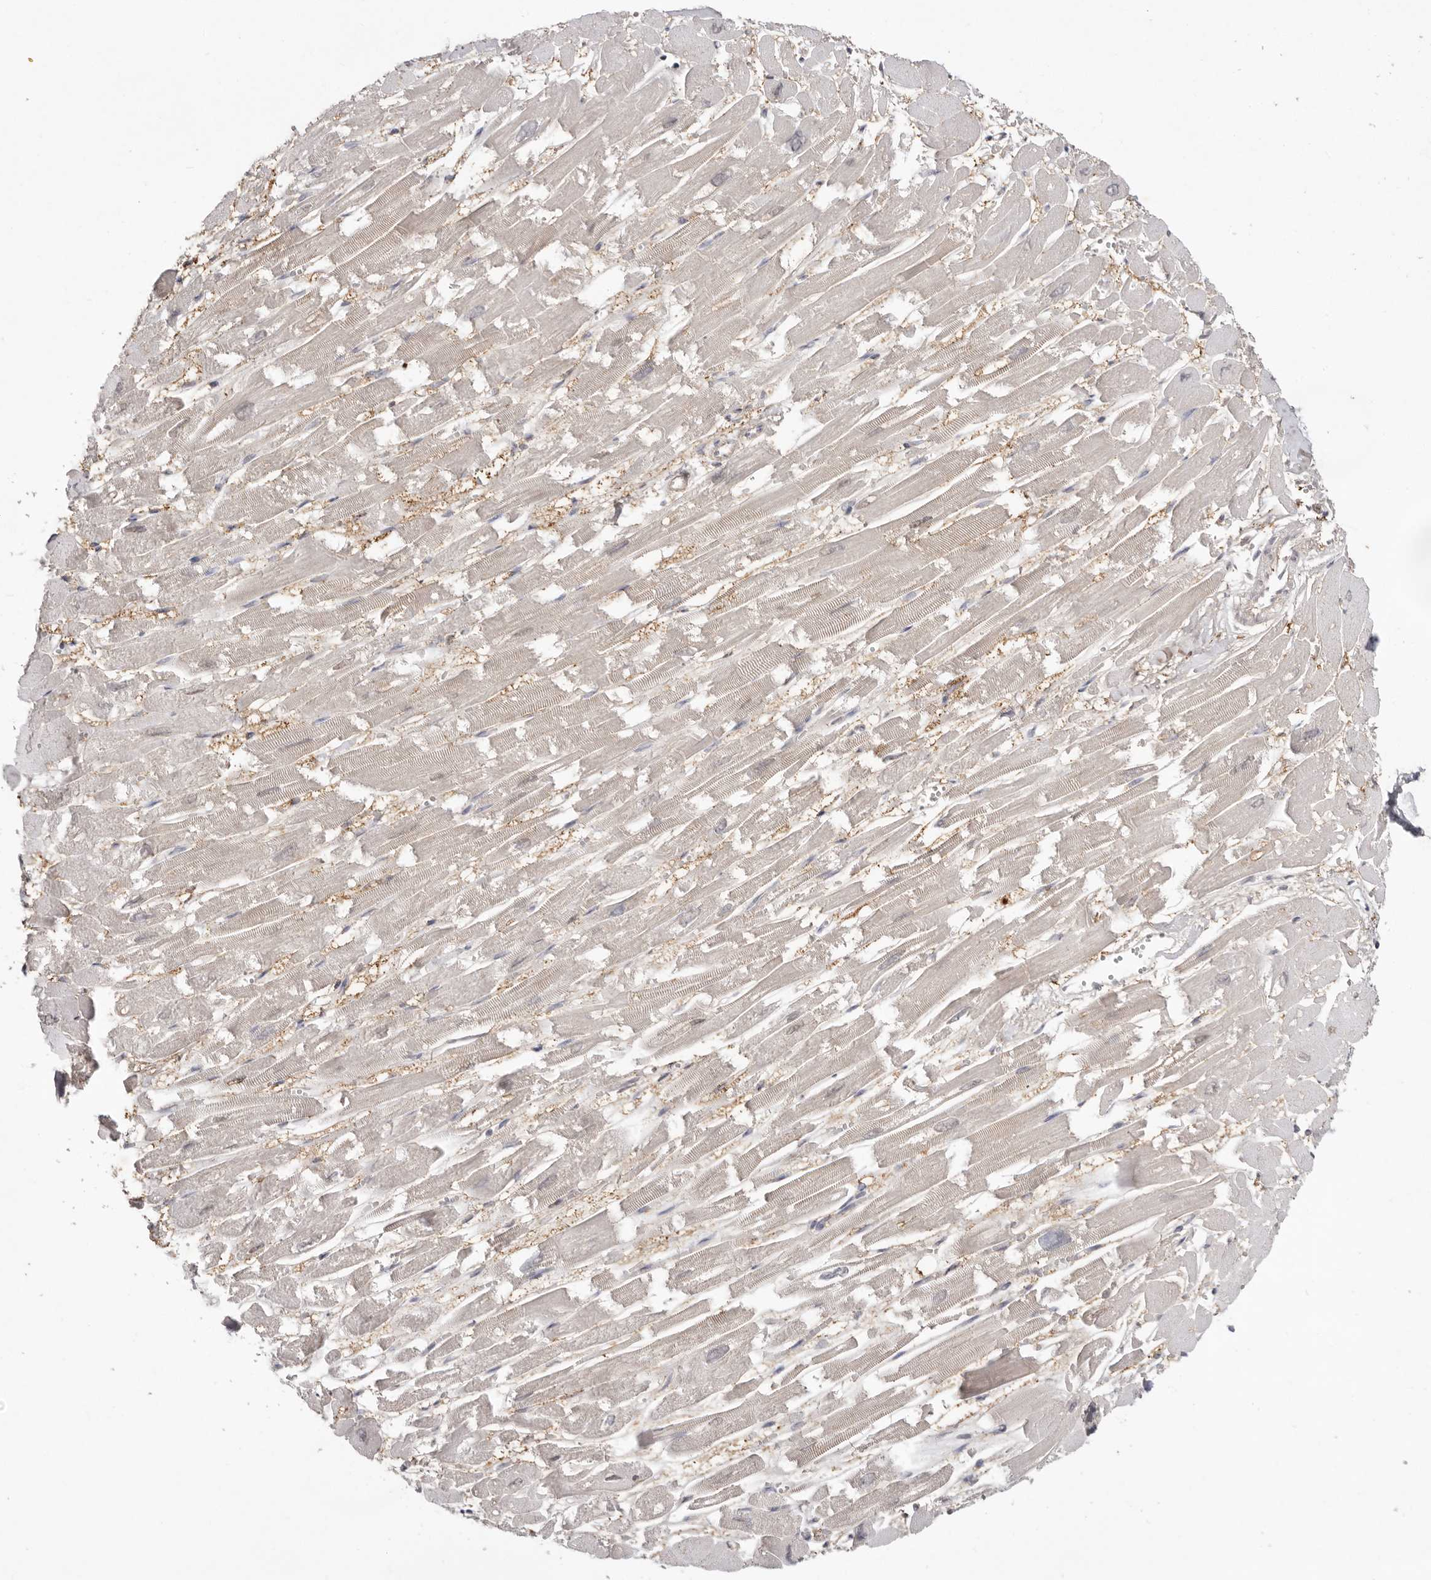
{"staining": {"intensity": "negative", "quantity": "none", "location": "none"}, "tissue": "heart muscle", "cell_type": "Cardiomyocytes", "image_type": "normal", "snomed": [{"axis": "morphology", "description": "Normal tissue, NOS"}, {"axis": "topography", "description": "Heart"}], "caption": "DAB (3,3'-diaminobenzidine) immunohistochemical staining of unremarkable heart muscle reveals no significant expression in cardiomyocytes. (Stains: DAB immunohistochemistry (IHC) with hematoxylin counter stain, Microscopy: brightfield microscopy at high magnification).", "gene": "TADA1", "patient": {"sex": "male", "age": 54}}